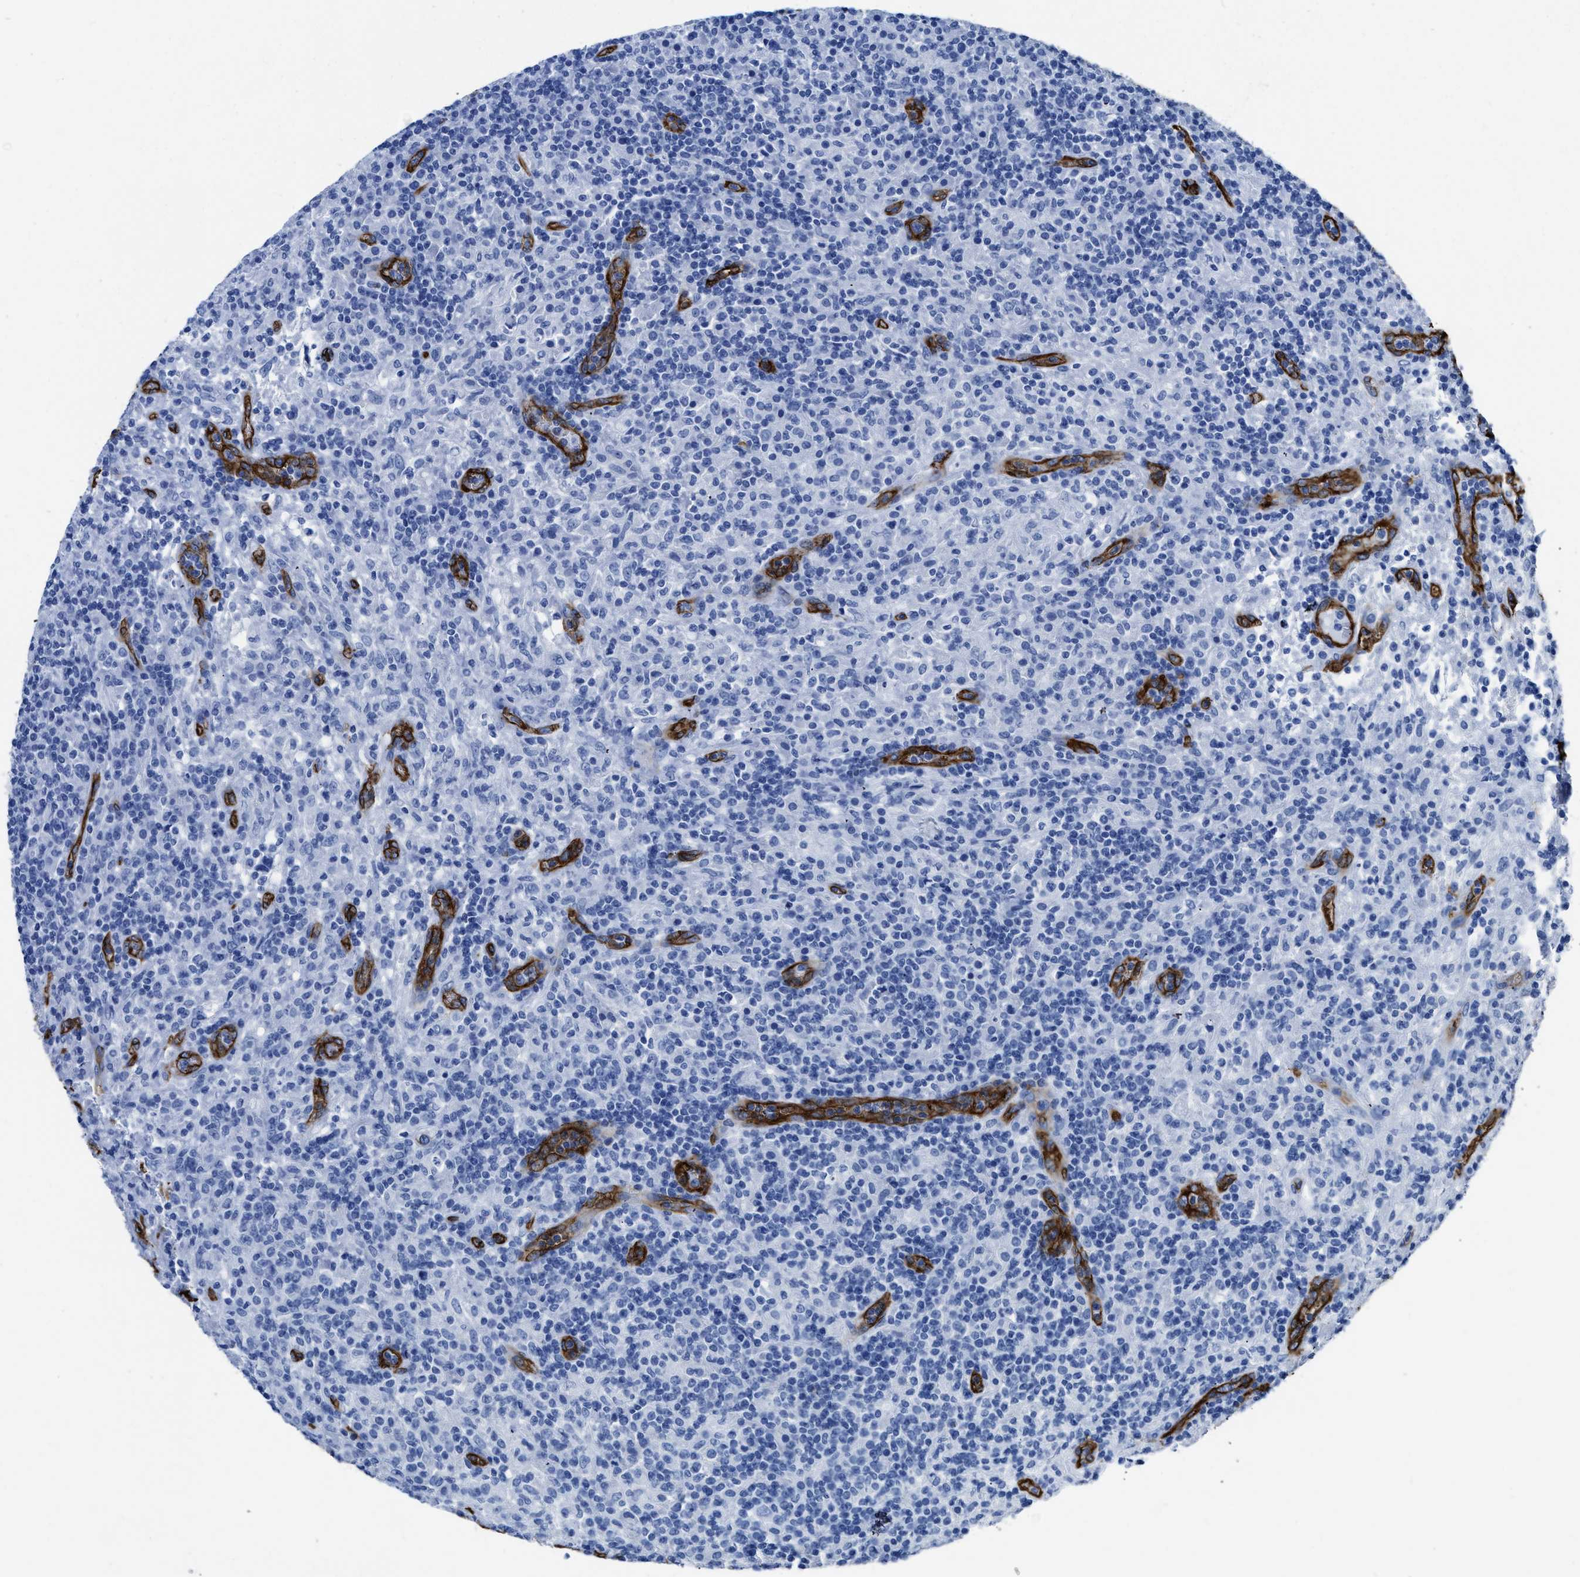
{"staining": {"intensity": "negative", "quantity": "none", "location": "none"}, "tissue": "lymphoma", "cell_type": "Tumor cells", "image_type": "cancer", "snomed": [{"axis": "morphology", "description": "Hodgkin's disease, NOS"}, {"axis": "topography", "description": "Lymph node"}], "caption": "Image shows no significant protein positivity in tumor cells of lymphoma.", "gene": "AQP1", "patient": {"sex": "male", "age": 70}}